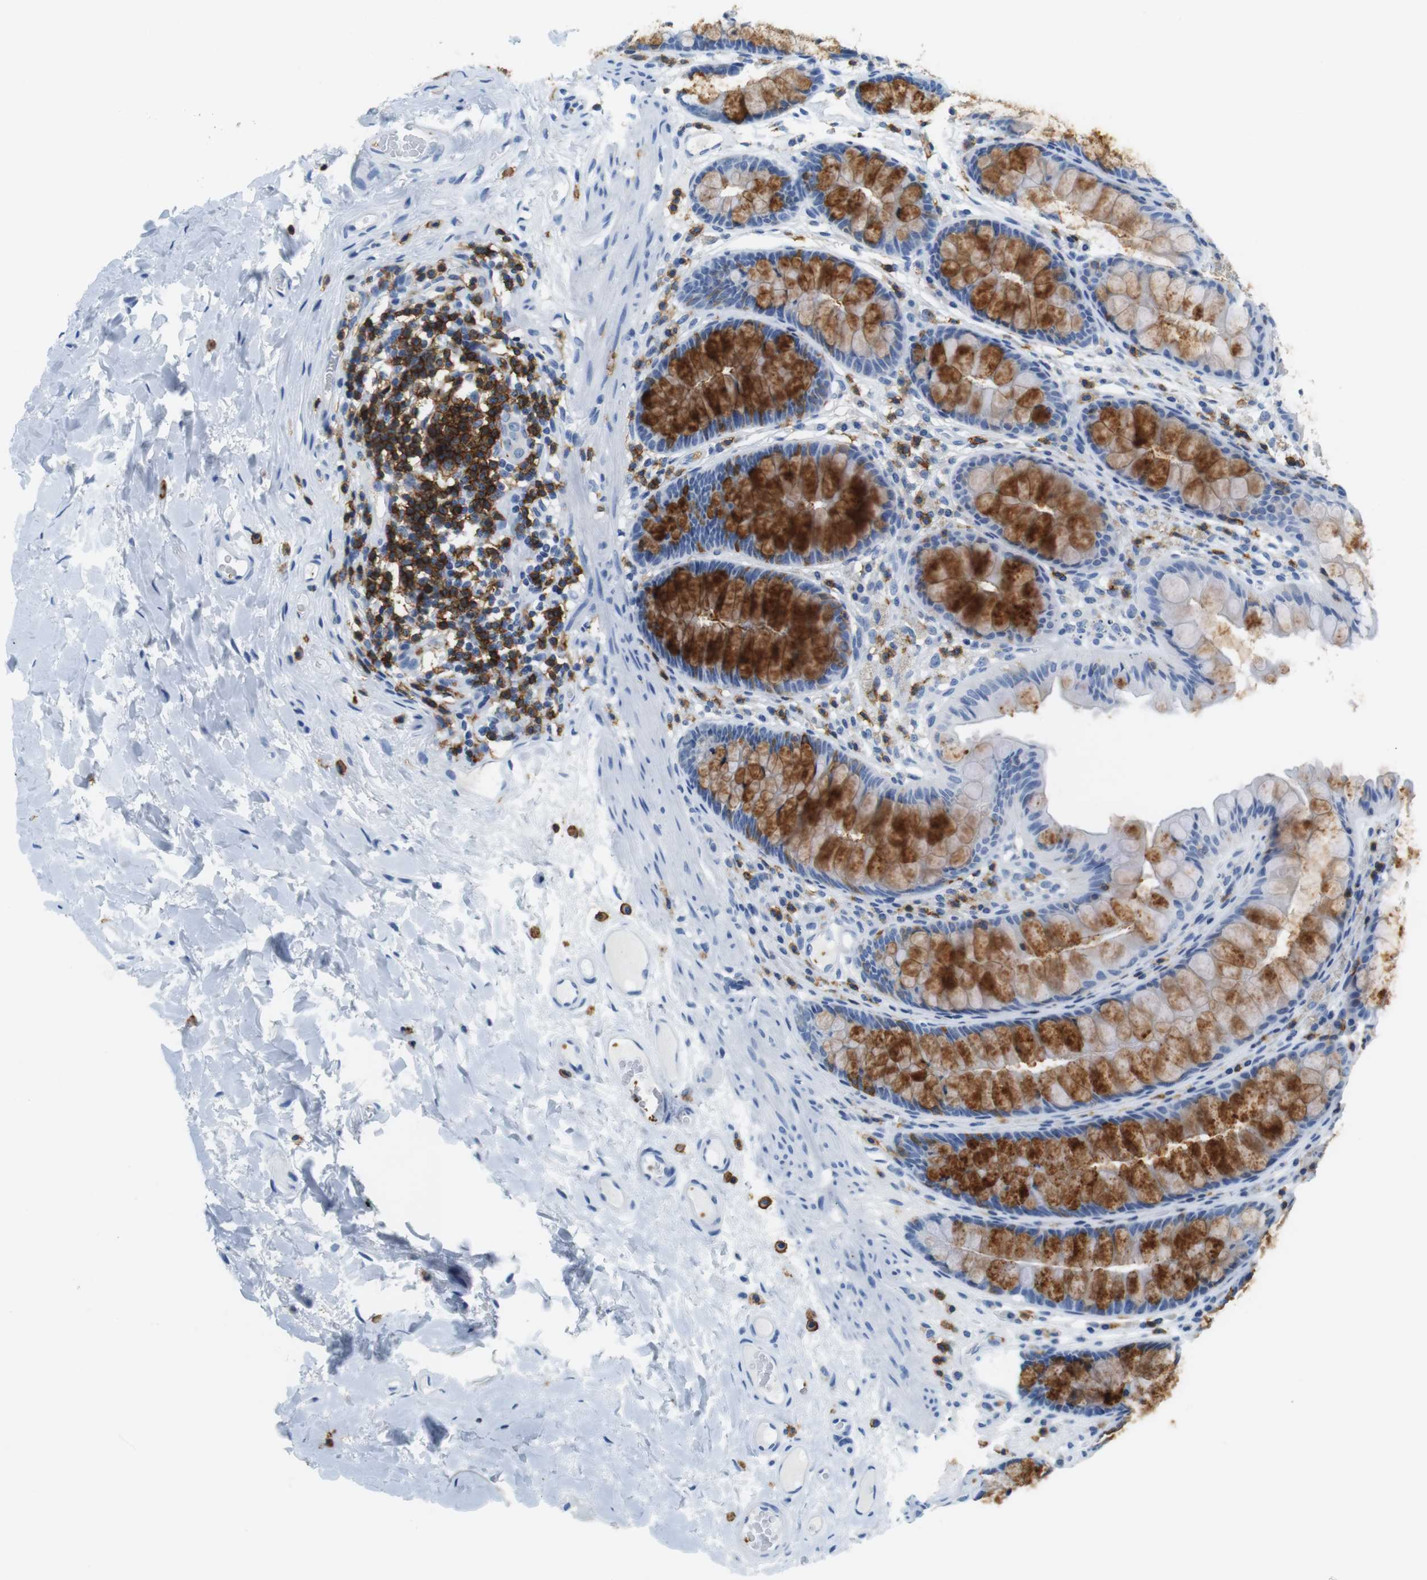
{"staining": {"intensity": "negative", "quantity": "none", "location": "none"}, "tissue": "colon", "cell_type": "Endothelial cells", "image_type": "normal", "snomed": [{"axis": "morphology", "description": "Normal tissue, NOS"}, {"axis": "topography", "description": "Colon"}], "caption": "This is an immunohistochemistry photomicrograph of benign human colon. There is no positivity in endothelial cells.", "gene": "LAT", "patient": {"sex": "female", "age": 55}}